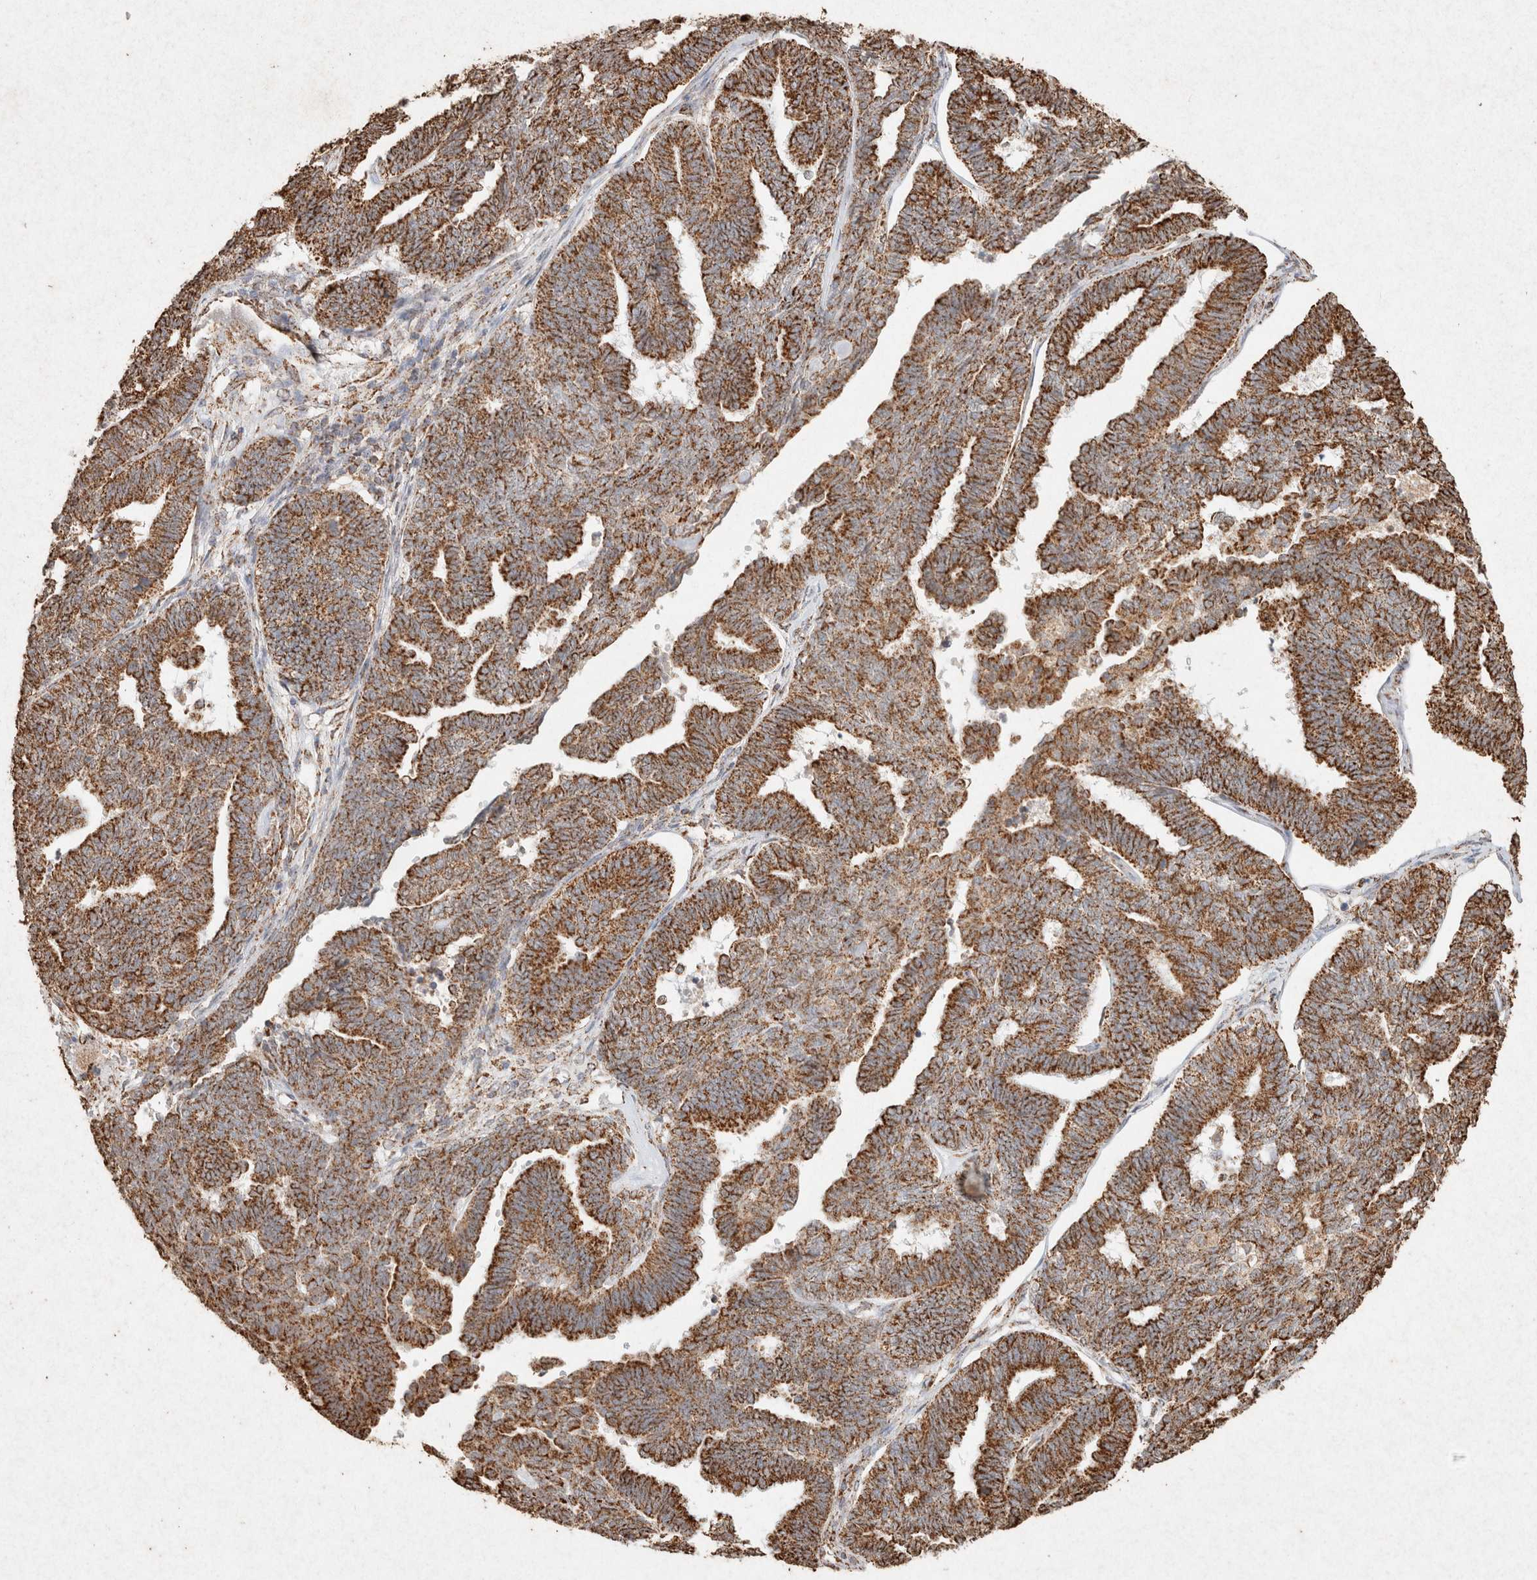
{"staining": {"intensity": "strong", "quantity": ">75%", "location": "cytoplasmic/membranous"}, "tissue": "endometrial cancer", "cell_type": "Tumor cells", "image_type": "cancer", "snomed": [{"axis": "morphology", "description": "Adenocarcinoma, NOS"}, {"axis": "topography", "description": "Endometrium"}], "caption": "Tumor cells display high levels of strong cytoplasmic/membranous expression in approximately >75% of cells in human adenocarcinoma (endometrial).", "gene": "SDC2", "patient": {"sex": "female", "age": 70}}